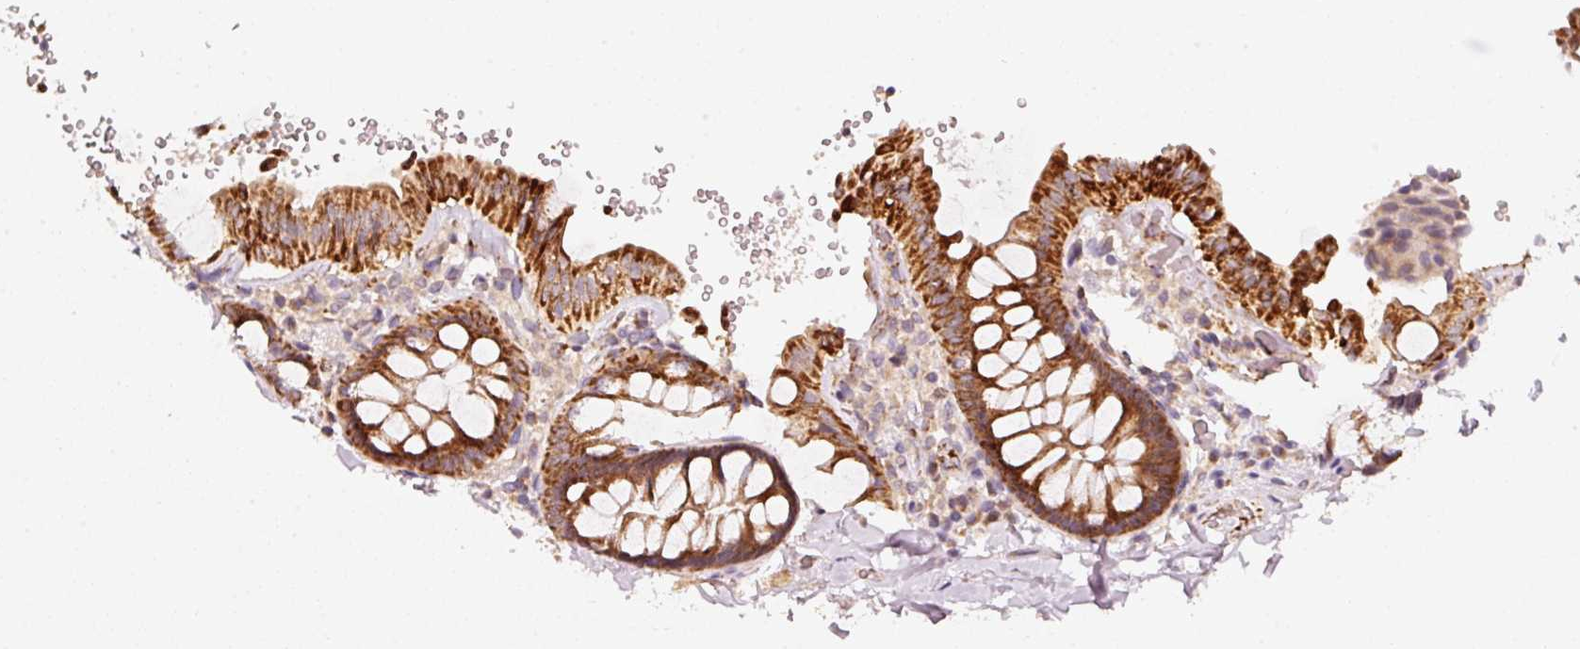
{"staining": {"intensity": "weak", "quantity": ">75%", "location": "cytoplasmic/membranous"}, "tissue": "colon", "cell_type": "Endothelial cells", "image_type": "normal", "snomed": [{"axis": "morphology", "description": "Normal tissue, NOS"}, {"axis": "topography", "description": "Colon"}], "caption": "The micrograph demonstrates staining of normal colon, revealing weak cytoplasmic/membranous protein positivity (brown color) within endothelial cells. (DAB = brown stain, brightfield microscopy at high magnification).", "gene": "ARHGAP22", "patient": {"sex": "male", "age": 84}}